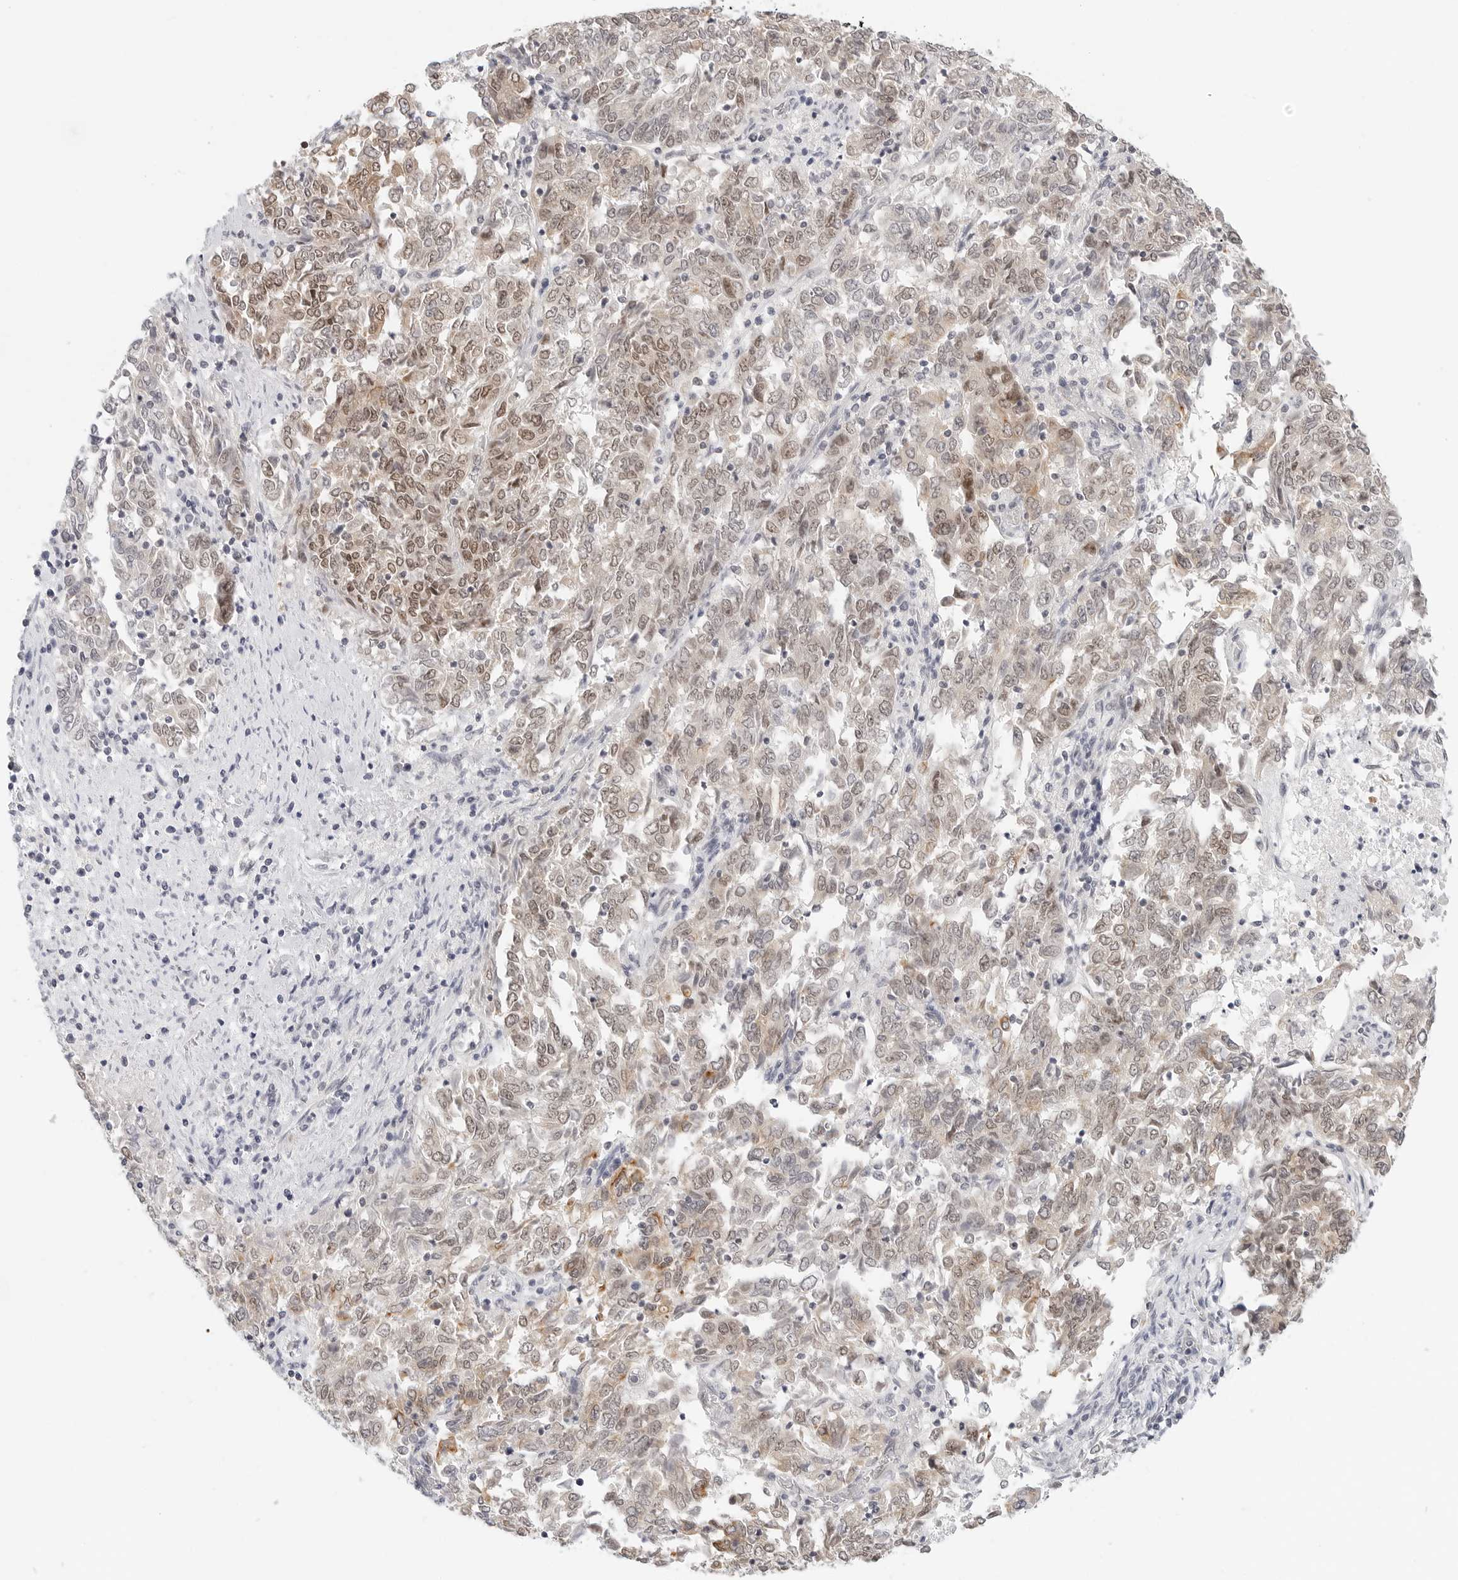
{"staining": {"intensity": "moderate", "quantity": "25%-75%", "location": "cytoplasmic/membranous,nuclear"}, "tissue": "endometrial cancer", "cell_type": "Tumor cells", "image_type": "cancer", "snomed": [{"axis": "morphology", "description": "Adenocarcinoma, NOS"}, {"axis": "topography", "description": "Endometrium"}], "caption": "High-magnification brightfield microscopy of endometrial cancer stained with DAB (brown) and counterstained with hematoxylin (blue). tumor cells exhibit moderate cytoplasmic/membranous and nuclear staining is identified in about25%-75% of cells.", "gene": "TSEN2", "patient": {"sex": "female", "age": 80}}